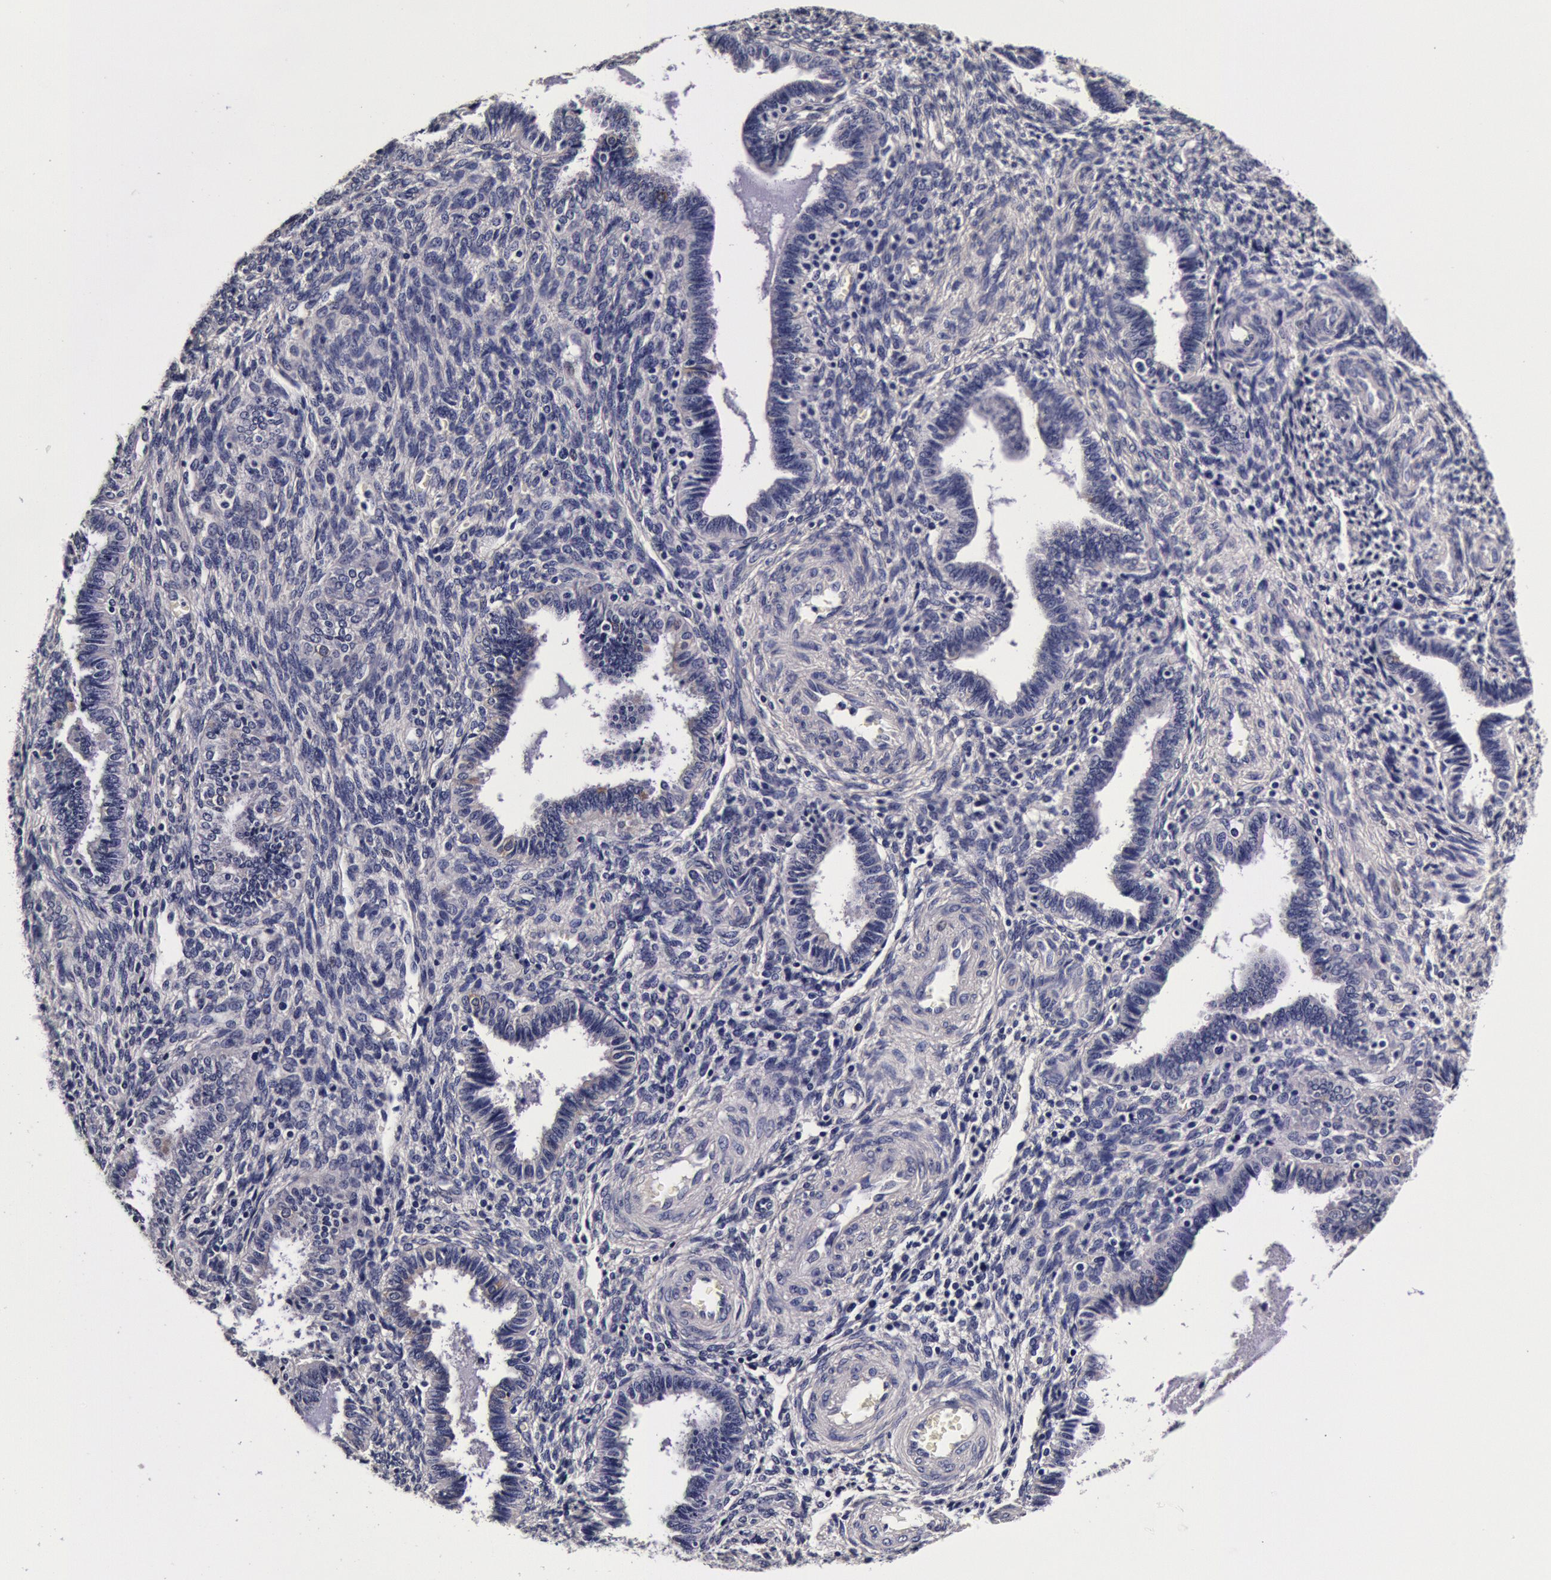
{"staining": {"intensity": "negative", "quantity": "none", "location": "none"}, "tissue": "endometrium", "cell_type": "Cells in endometrial stroma", "image_type": "normal", "snomed": [{"axis": "morphology", "description": "Normal tissue, NOS"}, {"axis": "topography", "description": "Endometrium"}], "caption": "Human endometrium stained for a protein using IHC displays no positivity in cells in endometrial stroma.", "gene": "CCDC22", "patient": {"sex": "female", "age": 36}}